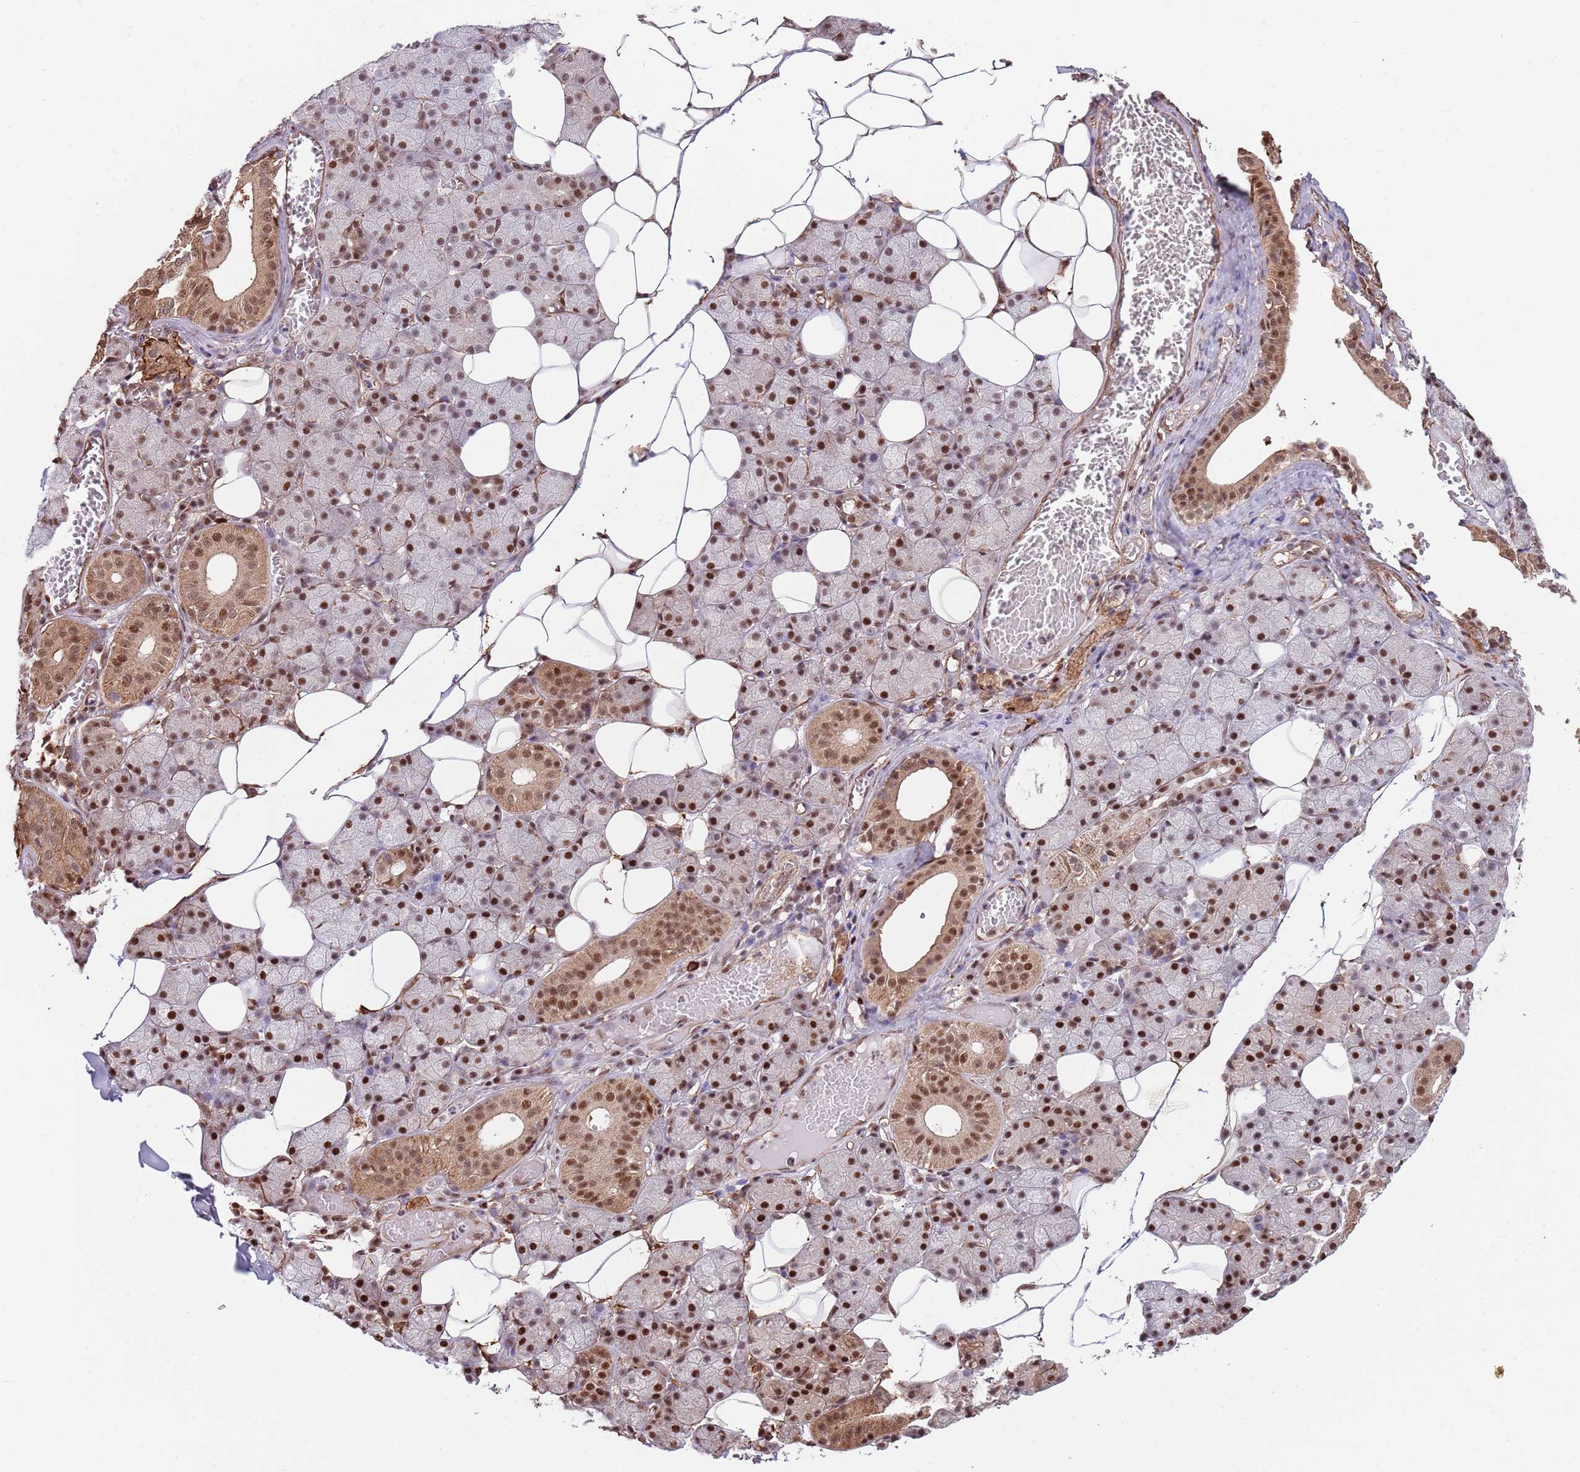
{"staining": {"intensity": "strong", "quantity": "25%-75%", "location": "cytoplasmic/membranous,nuclear"}, "tissue": "salivary gland", "cell_type": "Glandular cells", "image_type": "normal", "snomed": [{"axis": "morphology", "description": "Normal tissue, NOS"}, {"axis": "topography", "description": "Salivary gland"}], "caption": "High-magnification brightfield microscopy of normal salivary gland stained with DAB (3,3'-diaminobenzidine) (brown) and counterstained with hematoxylin (blue). glandular cells exhibit strong cytoplasmic/membranous,nuclear expression is identified in approximately25%-75% of cells.", "gene": "BPNT1", "patient": {"sex": "female", "age": 33}}